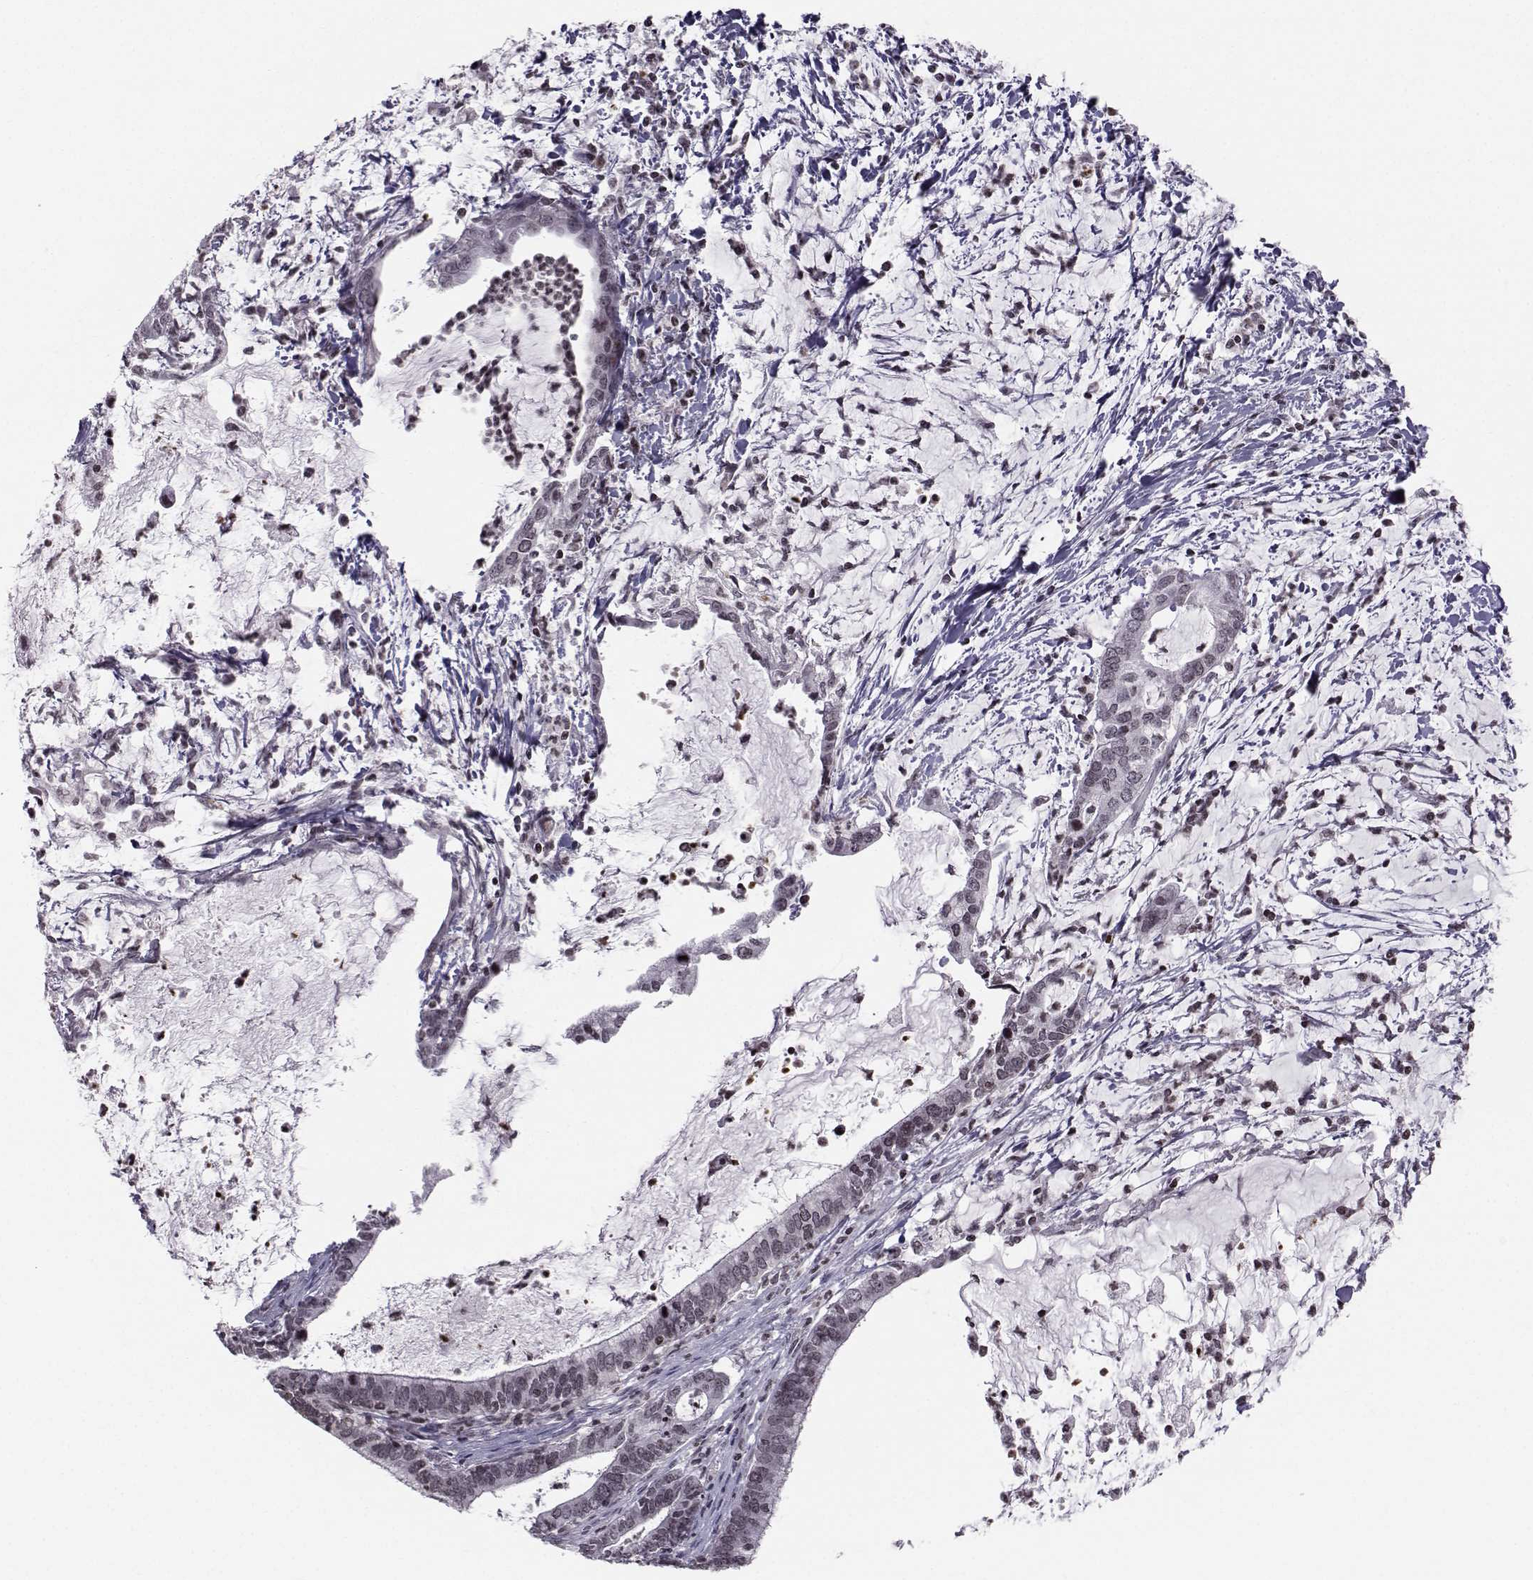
{"staining": {"intensity": "negative", "quantity": "none", "location": "none"}, "tissue": "cervical cancer", "cell_type": "Tumor cells", "image_type": "cancer", "snomed": [{"axis": "morphology", "description": "Adenocarcinoma, NOS"}, {"axis": "topography", "description": "Cervix"}], "caption": "DAB immunohistochemical staining of cervical cancer (adenocarcinoma) displays no significant expression in tumor cells.", "gene": "MARCHF4", "patient": {"sex": "female", "age": 42}}